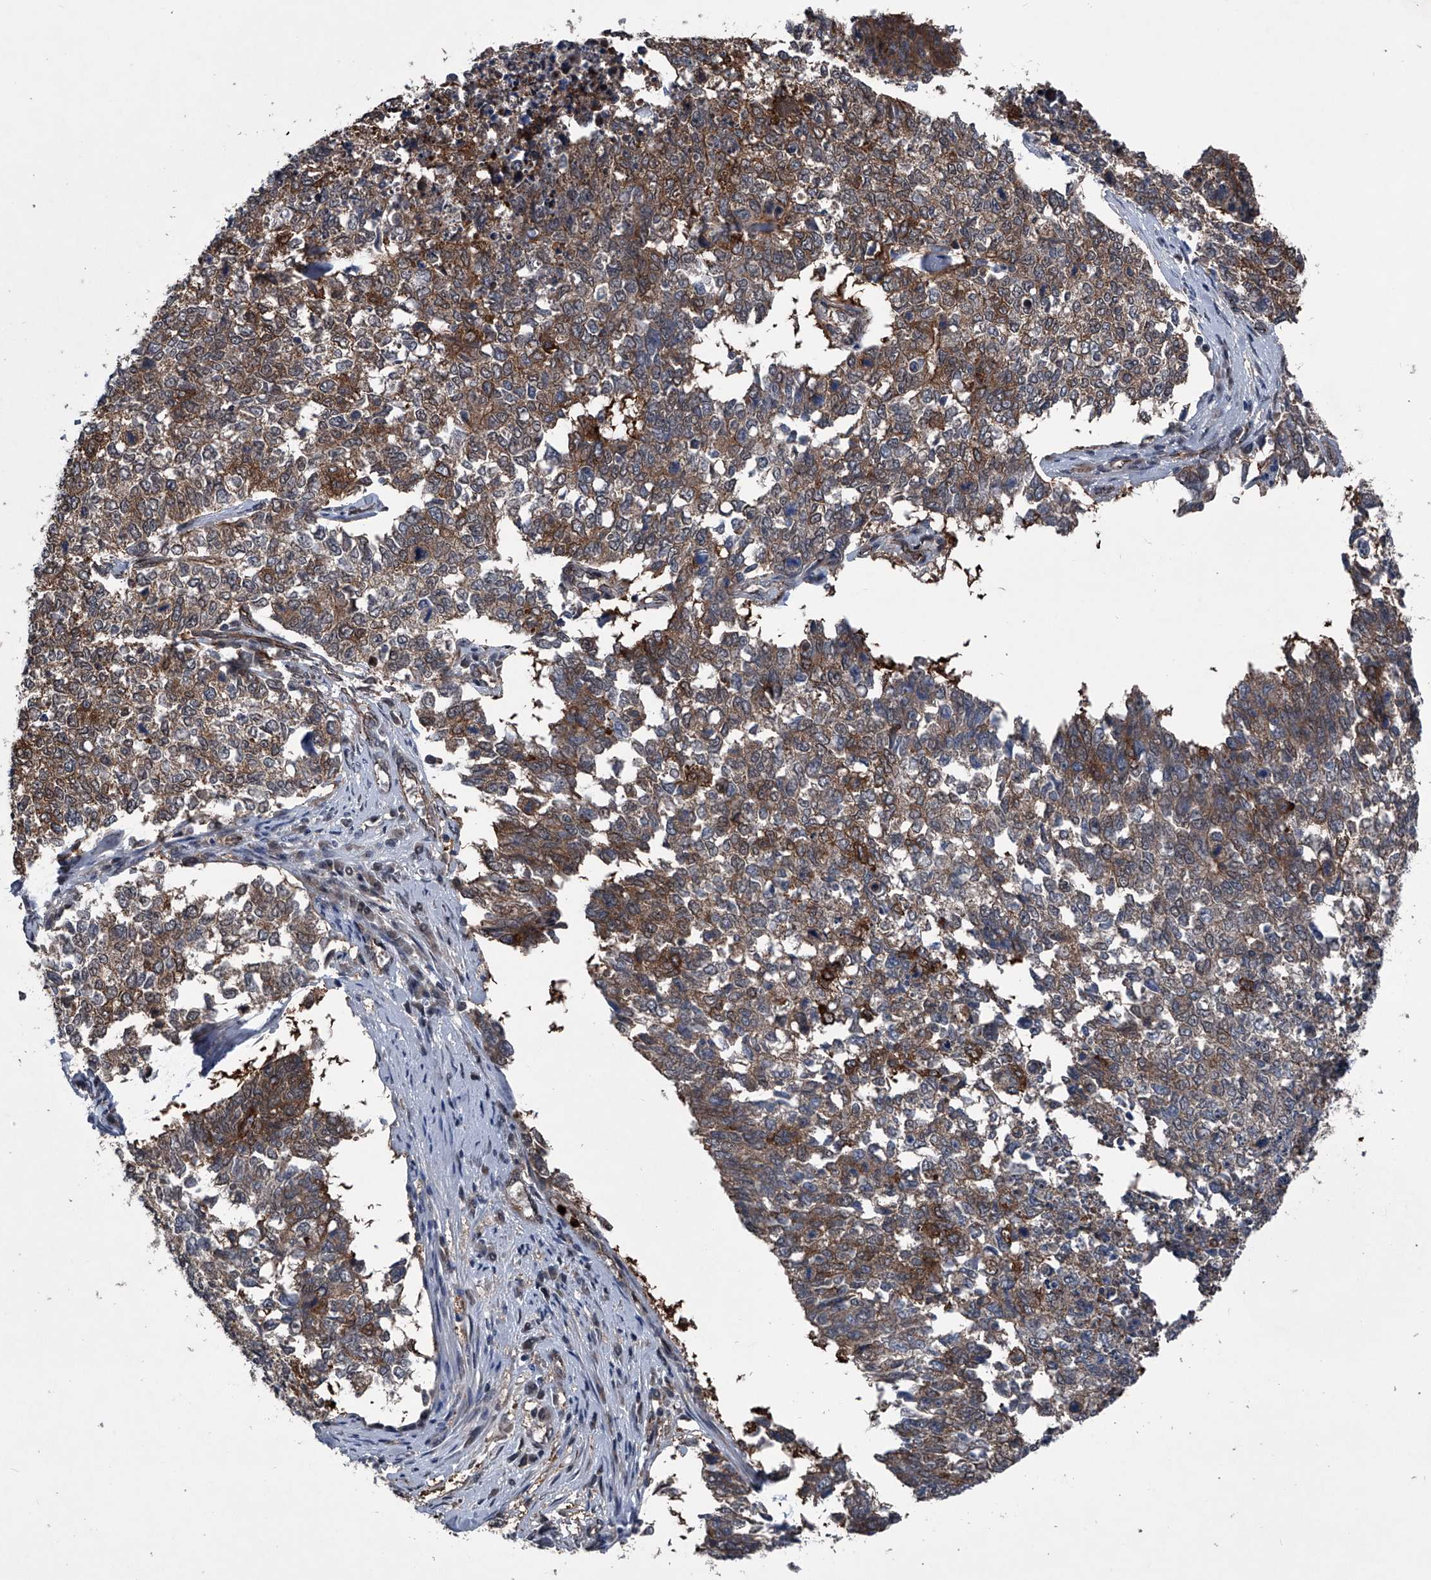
{"staining": {"intensity": "moderate", "quantity": ">75%", "location": "cytoplasmic/membranous"}, "tissue": "cervical cancer", "cell_type": "Tumor cells", "image_type": "cancer", "snomed": [{"axis": "morphology", "description": "Squamous cell carcinoma, NOS"}, {"axis": "topography", "description": "Cervix"}], "caption": "Protein expression analysis of cervical cancer (squamous cell carcinoma) shows moderate cytoplasmic/membranous staining in about >75% of tumor cells. Using DAB (brown) and hematoxylin (blue) stains, captured at high magnification using brightfield microscopy.", "gene": "MAPKAP1", "patient": {"sex": "female", "age": 63}}